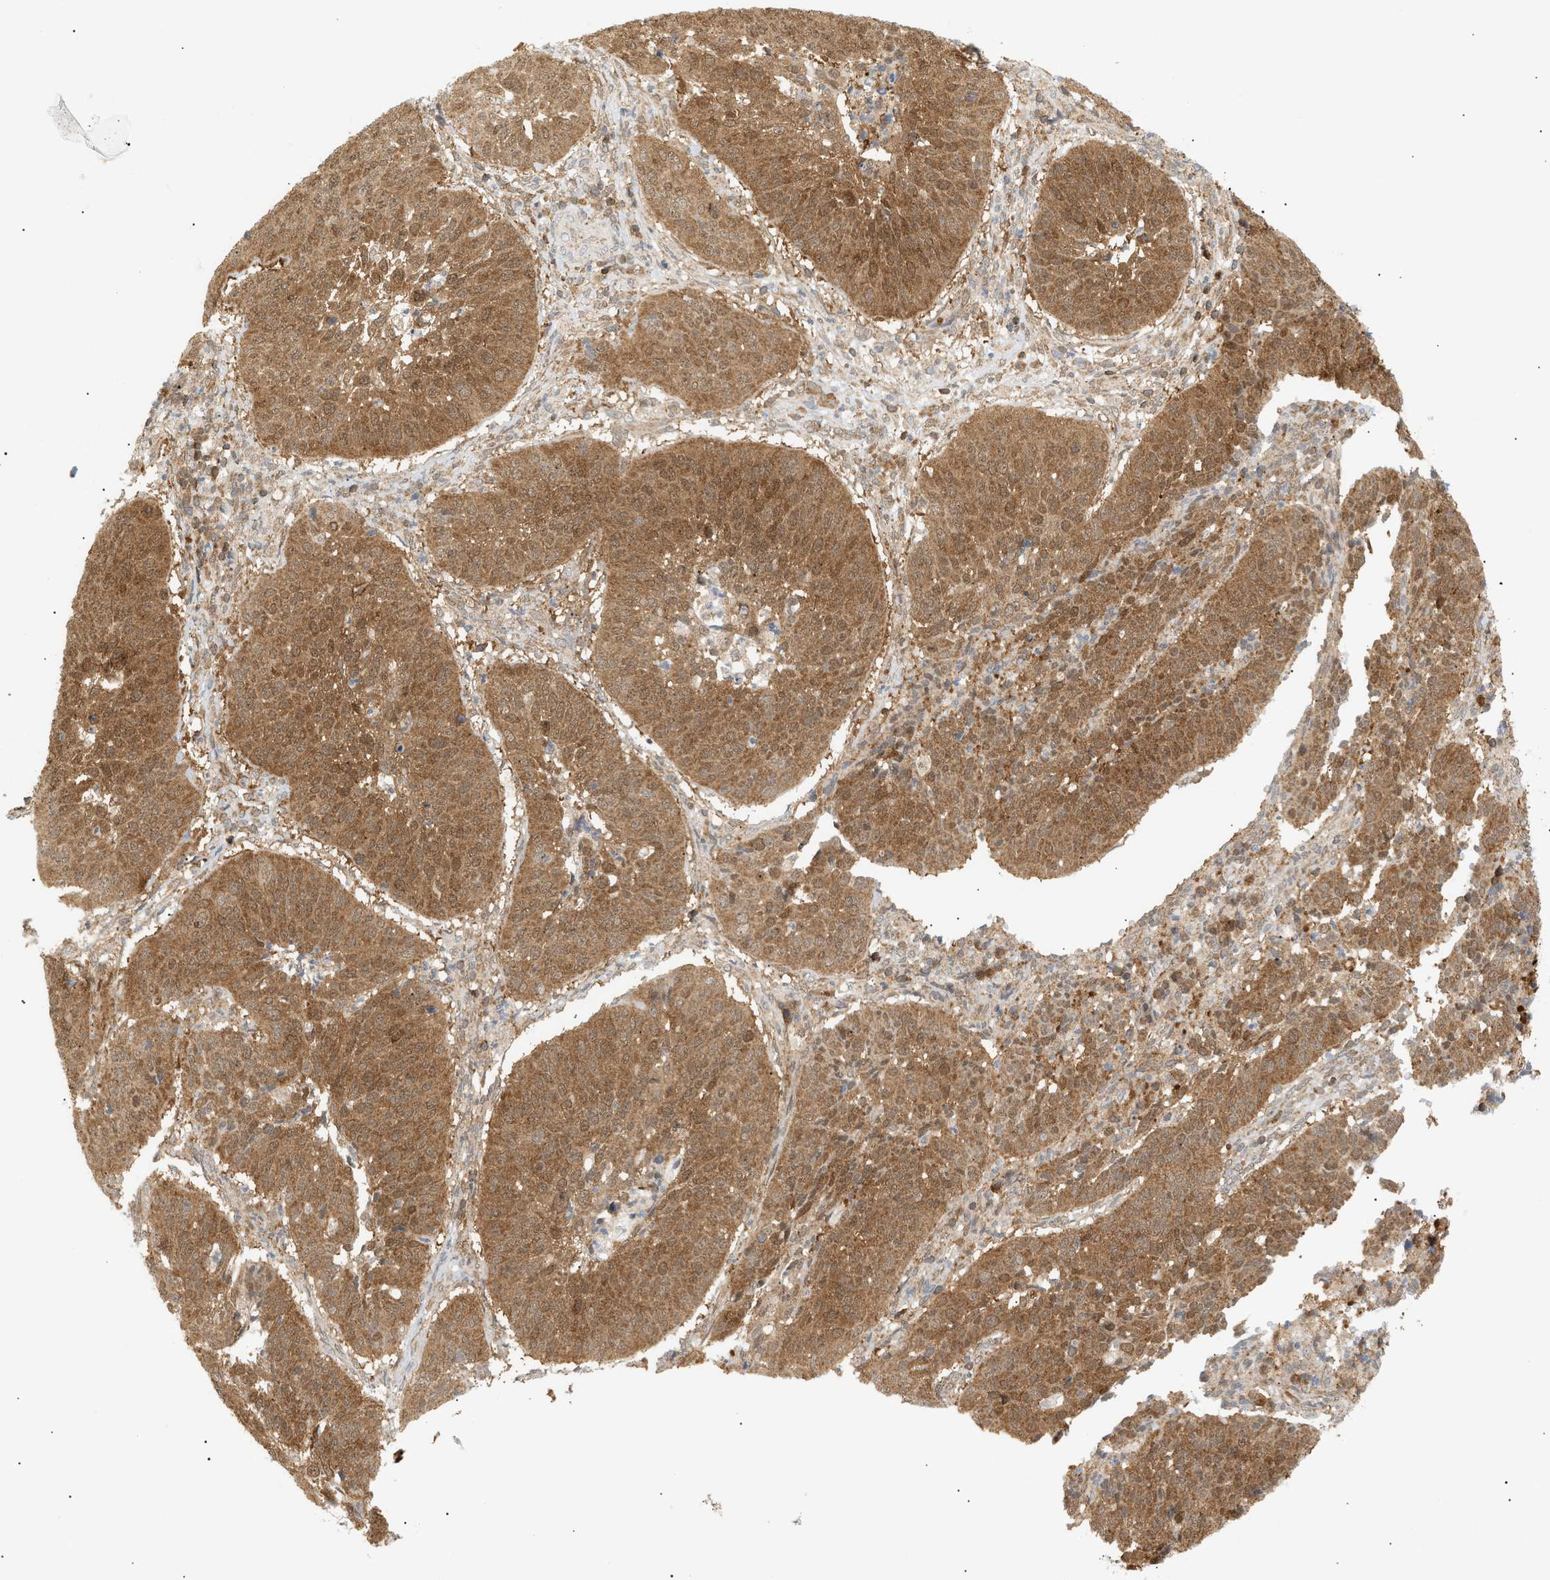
{"staining": {"intensity": "moderate", "quantity": ">75%", "location": "cytoplasmic/membranous,nuclear"}, "tissue": "cervical cancer", "cell_type": "Tumor cells", "image_type": "cancer", "snomed": [{"axis": "morphology", "description": "Normal tissue, NOS"}, {"axis": "morphology", "description": "Squamous cell carcinoma, NOS"}, {"axis": "topography", "description": "Cervix"}], "caption": "Protein analysis of cervical cancer (squamous cell carcinoma) tissue demonstrates moderate cytoplasmic/membranous and nuclear expression in approximately >75% of tumor cells. (Stains: DAB in brown, nuclei in blue, Microscopy: brightfield microscopy at high magnification).", "gene": "SHC1", "patient": {"sex": "female", "age": 39}}